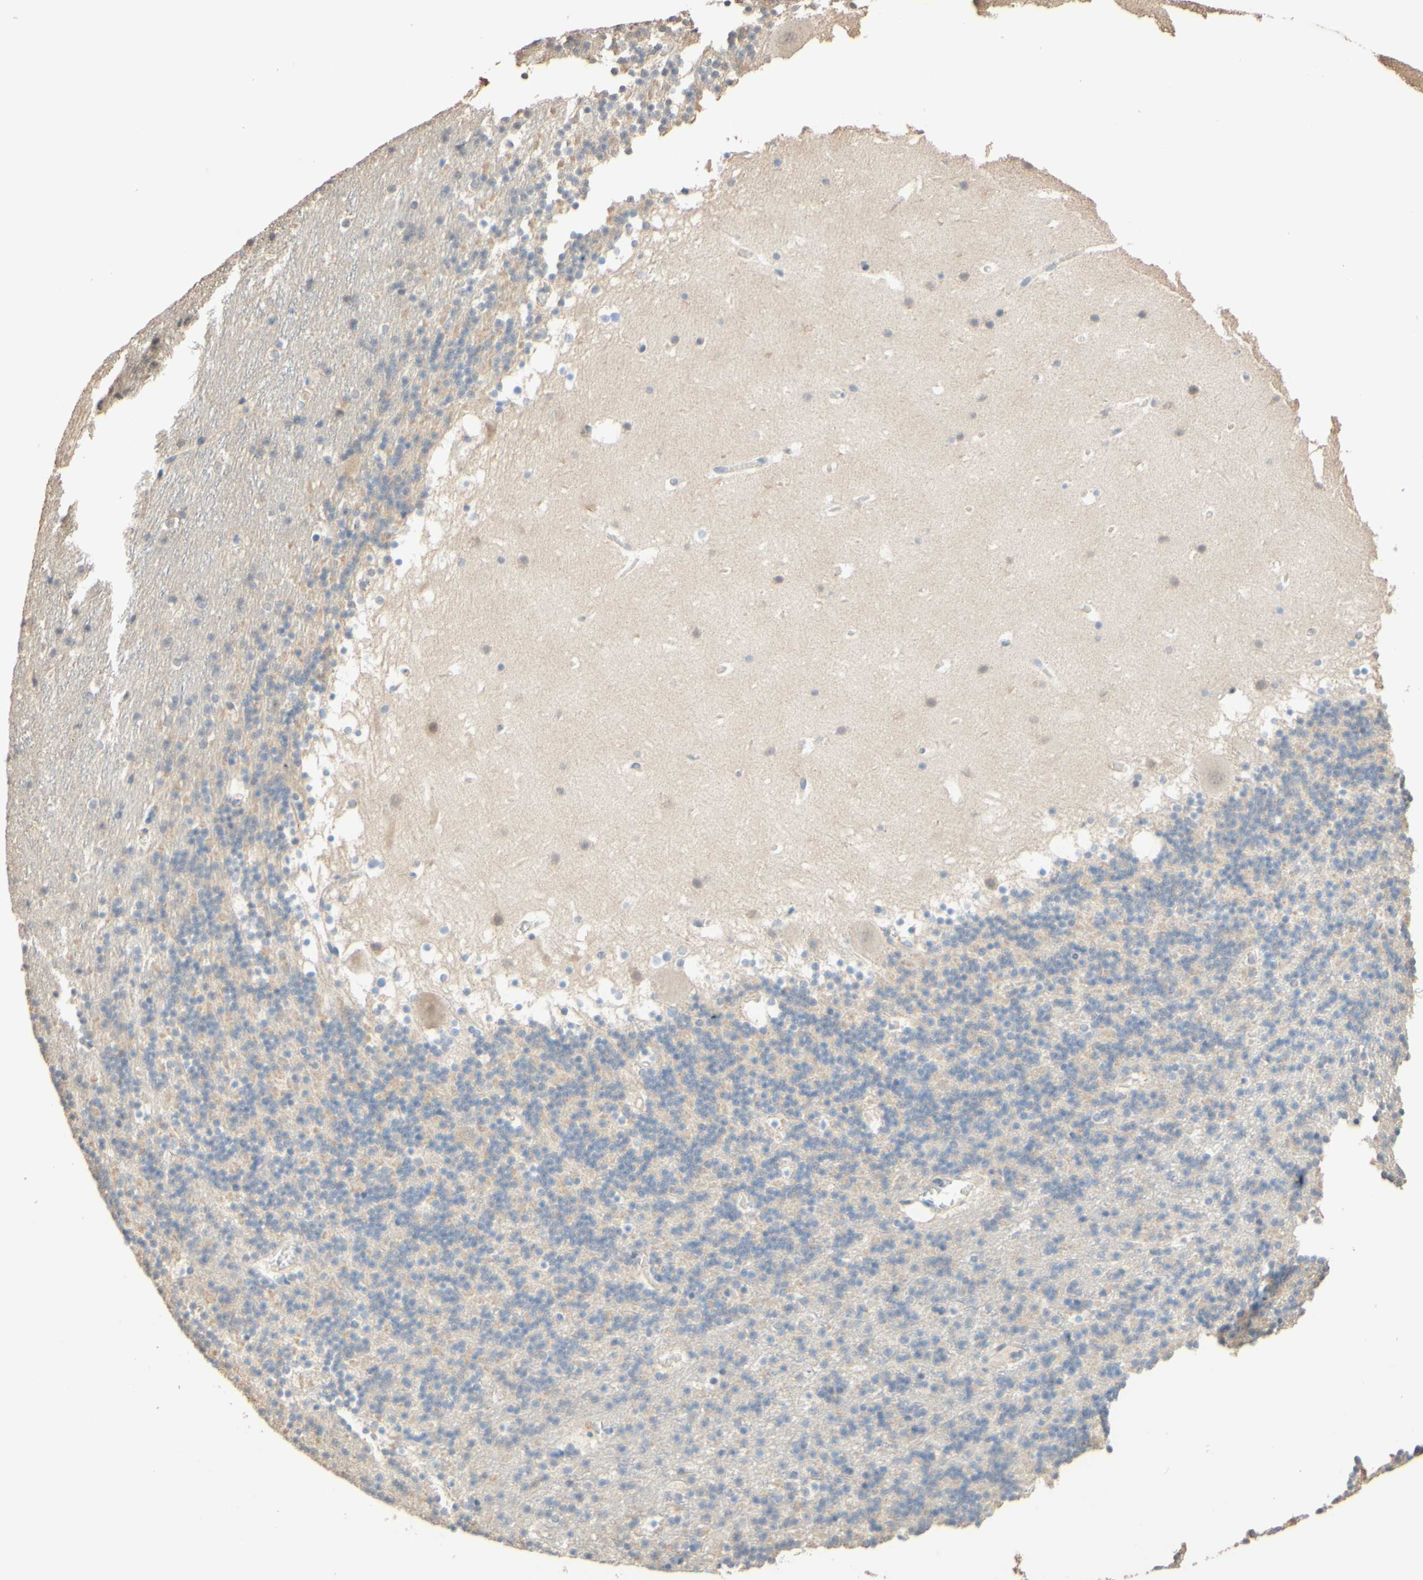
{"staining": {"intensity": "negative", "quantity": "none", "location": "none"}, "tissue": "cerebellum", "cell_type": "Cells in granular layer", "image_type": "normal", "snomed": [{"axis": "morphology", "description": "Normal tissue, NOS"}, {"axis": "topography", "description": "Cerebellum"}], "caption": "Immunohistochemistry (IHC) histopathology image of unremarkable cerebellum: cerebellum stained with DAB (3,3'-diaminobenzidine) reveals no significant protein expression in cells in granular layer.", "gene": "SMIM19", "patient": {"sex": "male", "age": 45}}